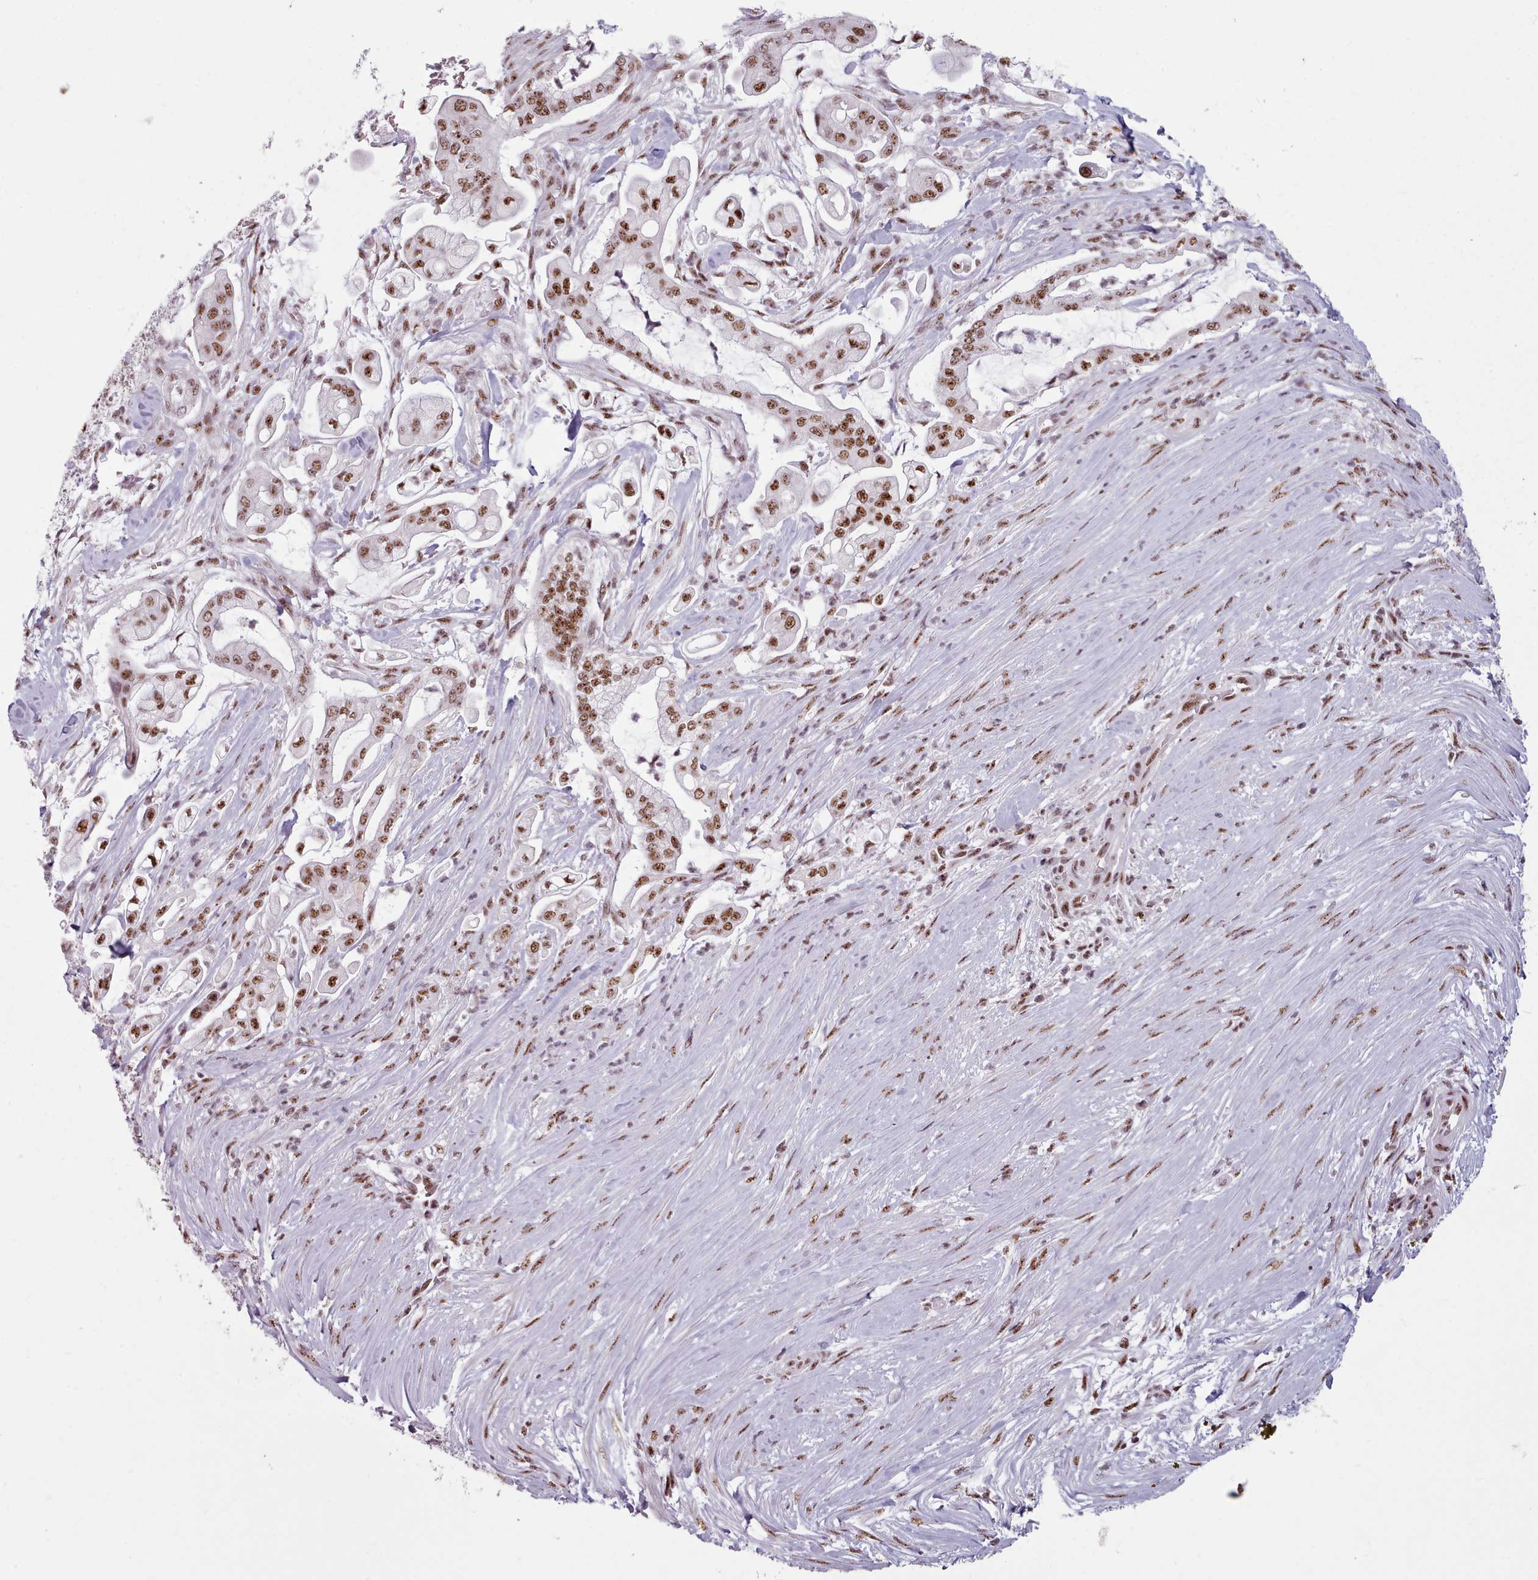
{"staining": {"intensity": "strong", "quantity": ">75%", "location": "nuclear"}, "tissue": "pancreatic cancer", "cell_type": "Tumor cells", "image_type": "cancer", "snomed": [{"axis": "morphology", "description": "Adenocarcinoma, NOS"}, {"axis": "topography", "description": "Pancreas"}], "caption": "A micrograph of human pancreatic adenocarcinoma stained for a protein displays strong nuclear brown staining in tumor cells. (brown staining indicates protein expression, while blue staining denotes nuclei).", "gene": "SRRM1", "patient": {"sex": "female", "age": 69}}